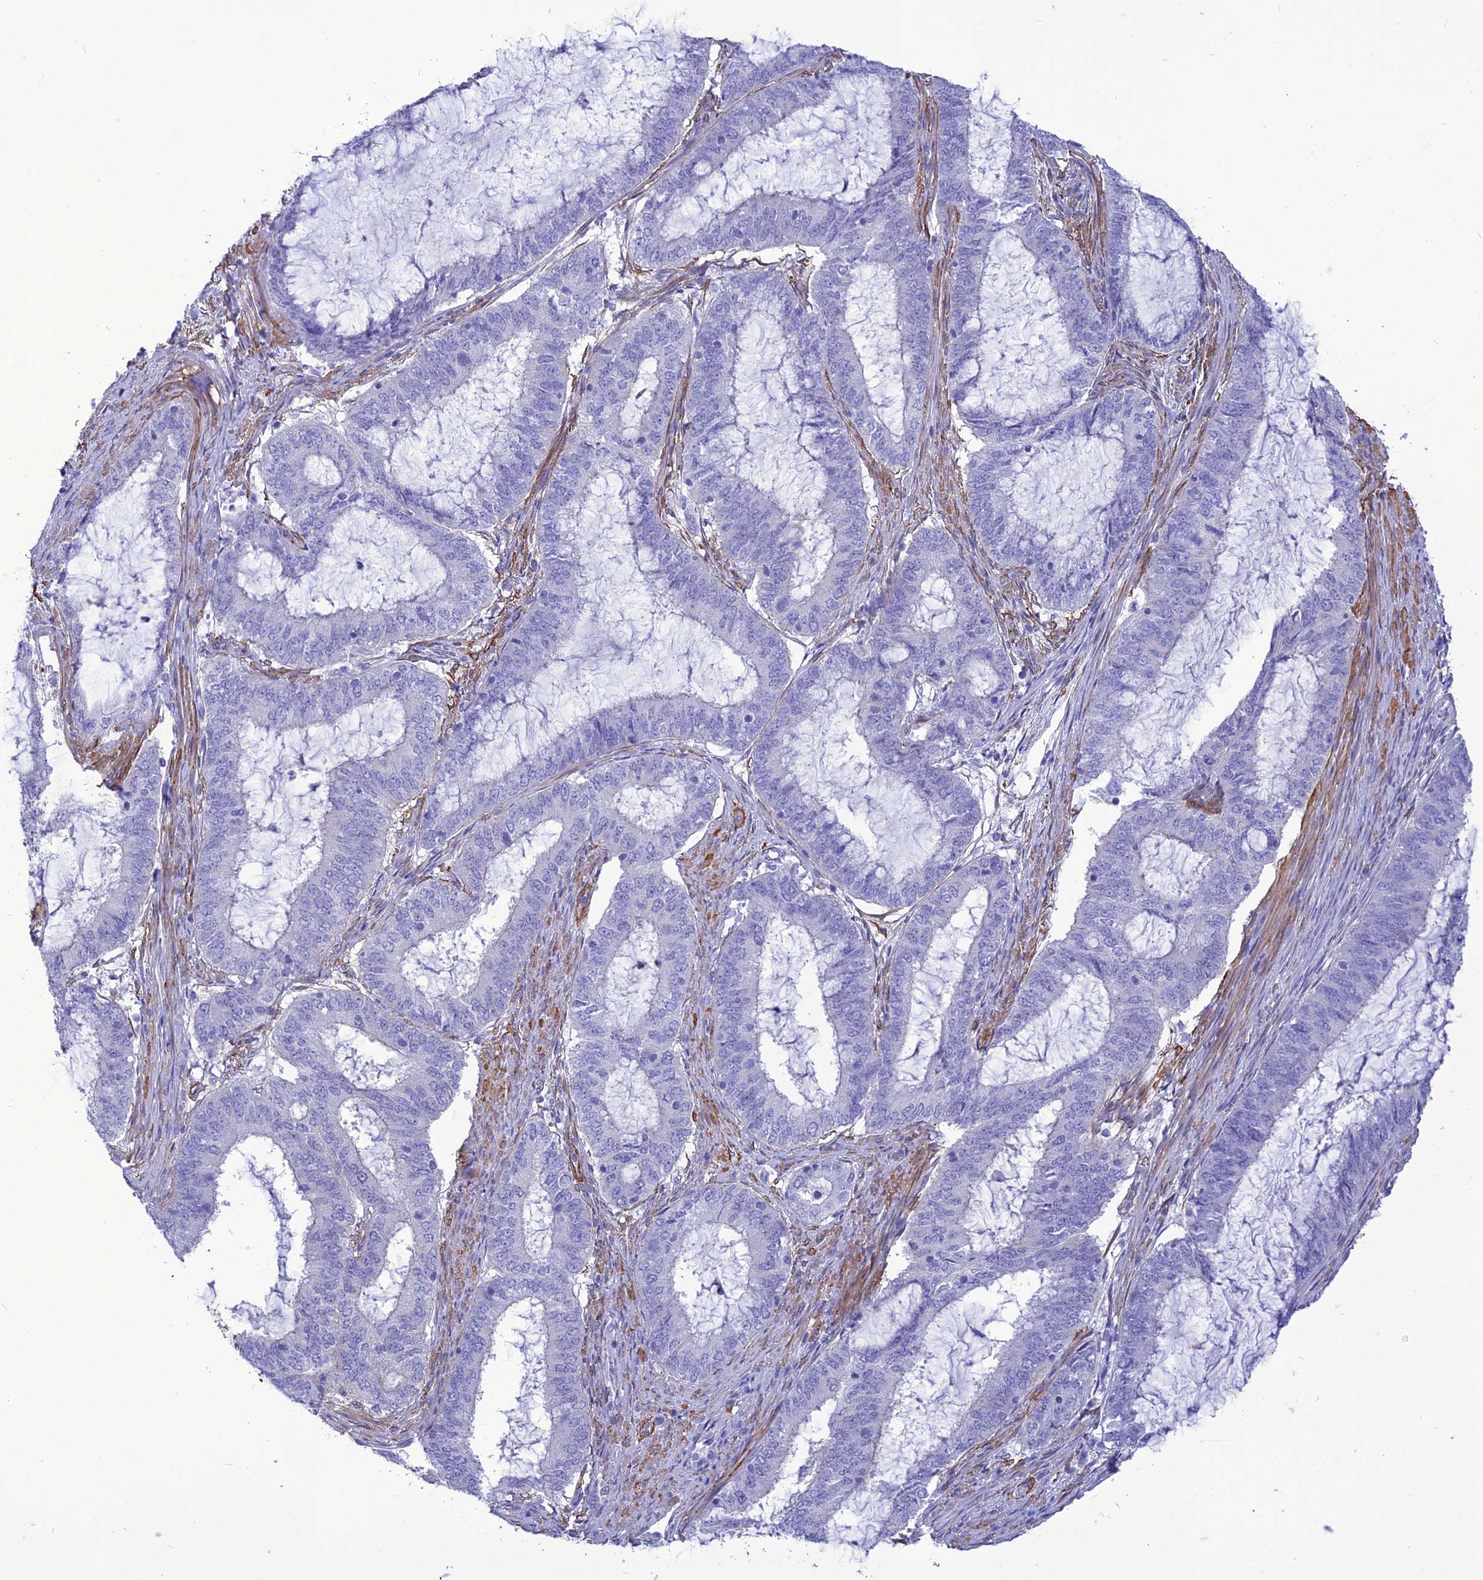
{"staining": {"intensity": "negative", "quantity": "none", "location": "none"}, "tissue": "endometrial cancer", "cell_type": "Tumor cells", "image_type": "cancer", "snomed": [{"axis": "morphology", "description": "Adenocarcinoma, NOS"}, {"axis": "topography", "description": "Endometrium"}], "caption": "The photomicrograph shows no staining of tumor cells in endometrial adenocarcinoma.", "gene": "NKD1", "patient": {"sex": "female", "age": 51}}